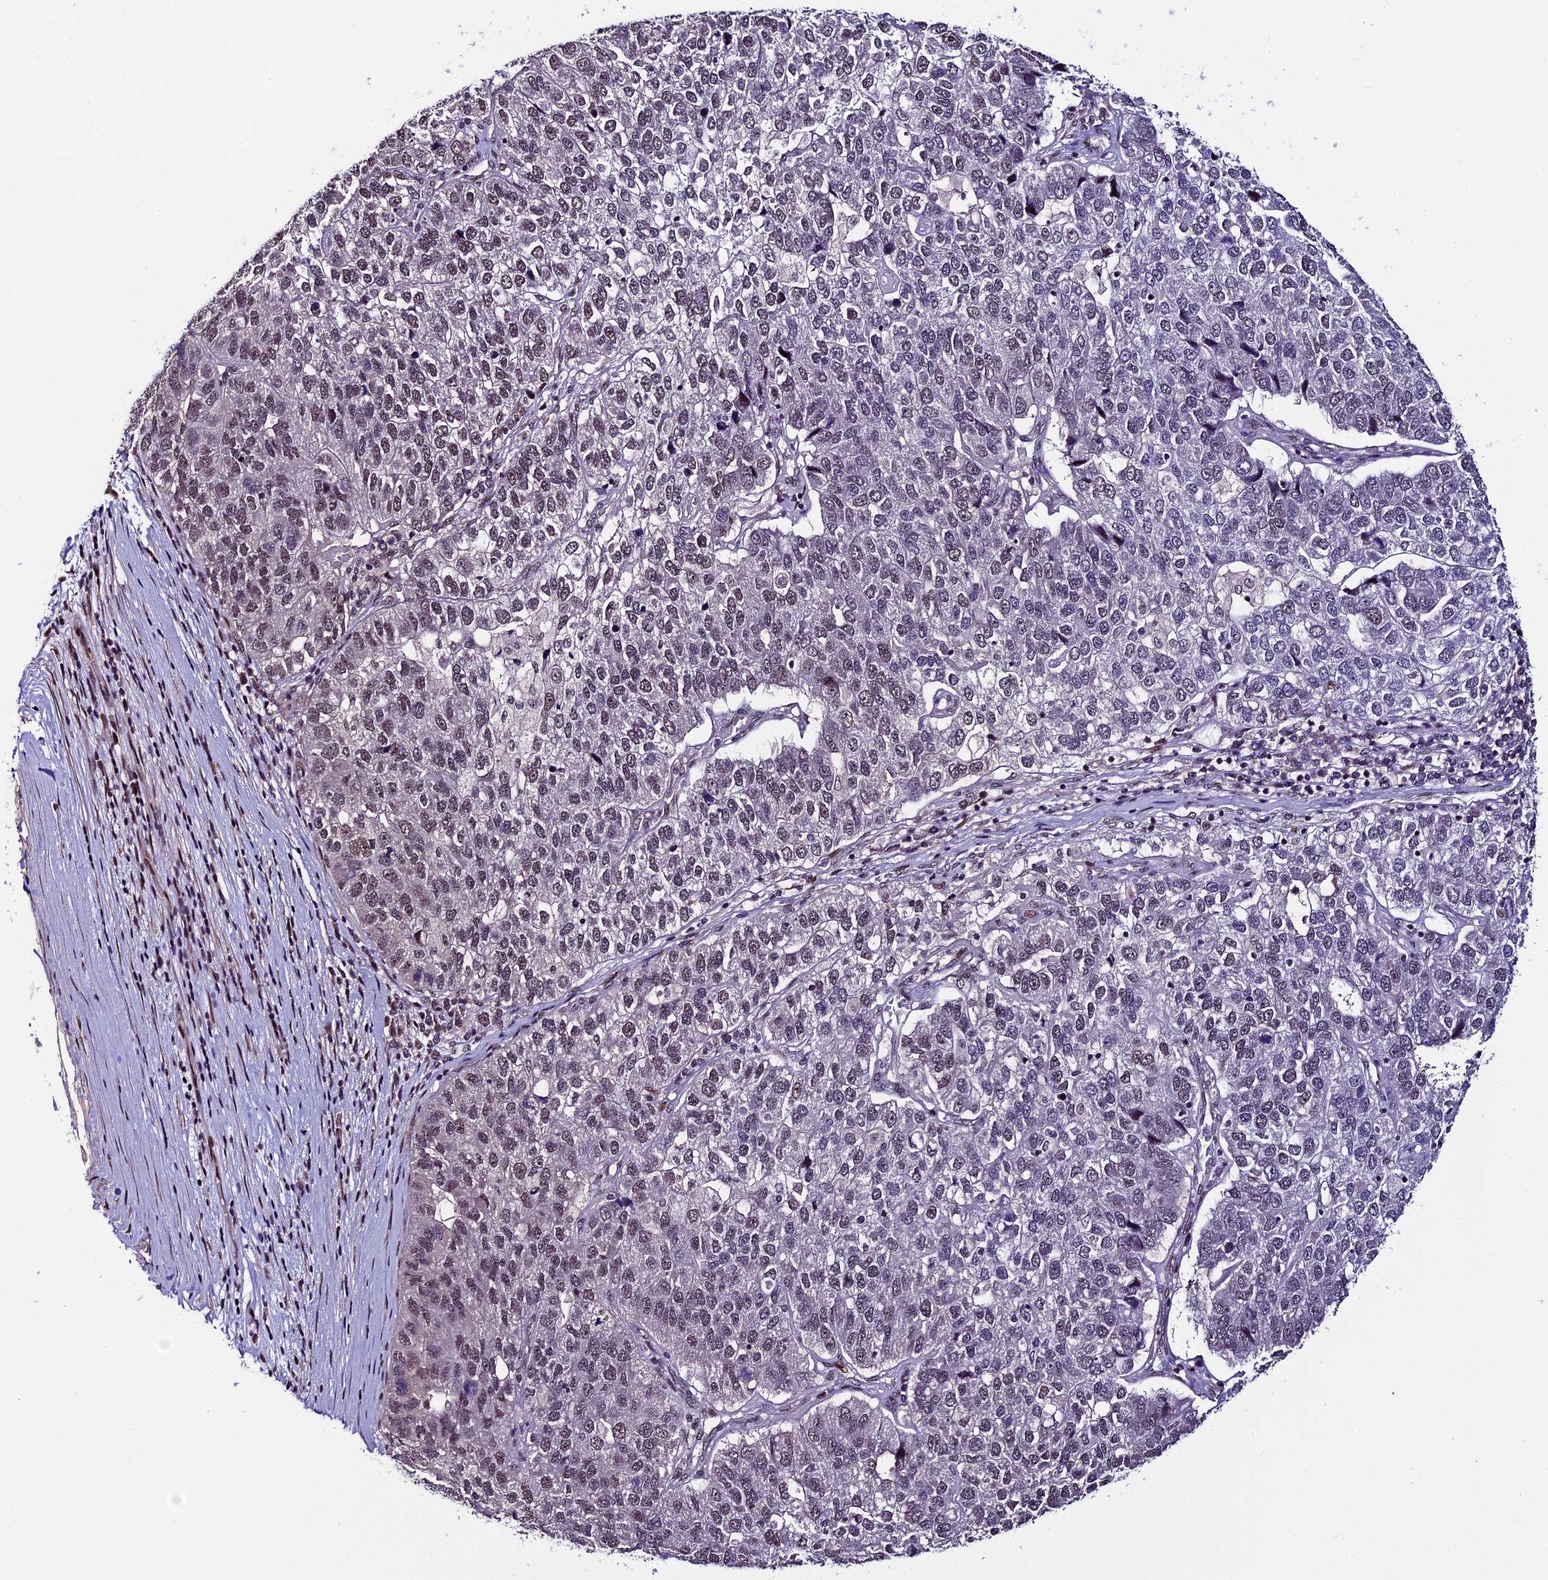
{"staining": {"intensity": "weak", "quantity": "25%-75%", "location": "nuclear"}, "tissue": "pancreatic cancer", "cell_type": "Tumor cells", "image_type": "cancer", "snomed": [{"axis": "morphology", "description": "Adenocarcinoma, NOS"}, {"axis": "topography", "description": "Pancreas"}], "caption": "IHC (DAB (3,3'-diaminobenzidine)) staining of pancreatic cancer demonstrates weak nuclear protein expression in approximately 25%-75% of tumor cells.", "gene": "TCP11L2", "patient": {"sex": "female", "age": 61}}